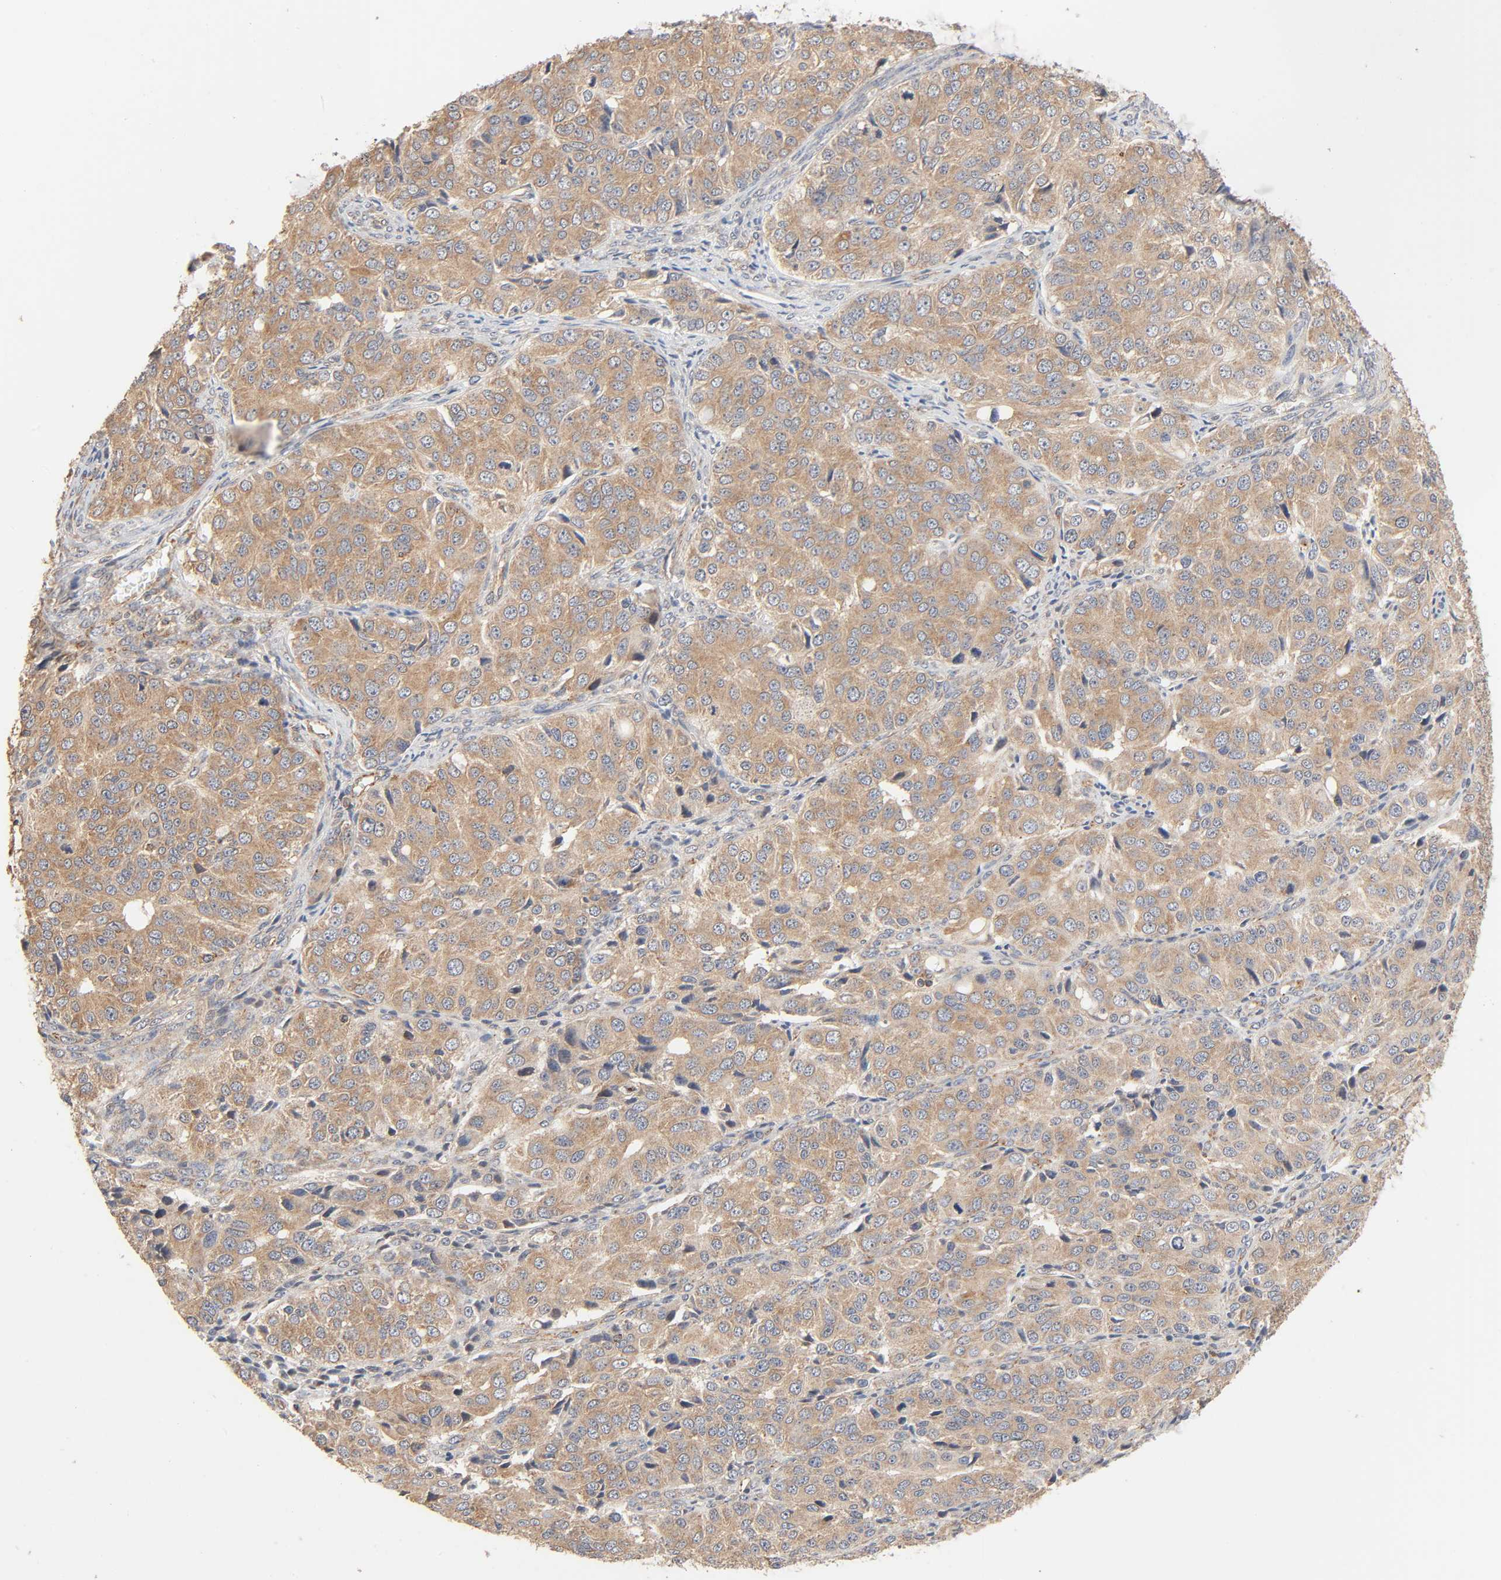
{"staining": {"intensity": "moderate", "quantity": ">75%", "location": "cytoplasmic/membranous"}, "tissue": "ovarian cancer", "cell_type": "Tumor cells", "image_type": "cancer", "snomed": [{"axis": "morphology", "description": "Carcinoma, endometroid"}, {"axis": "topography", "description": "Ovary"}], "caption": "Moderate cytoplasmic/membranous protein staining is present in approximately >75% of tumor cells in endometroid carcinoma (ovarian).", "gene": "NEMF", "patient": {"sex": "female", "age": 51}}